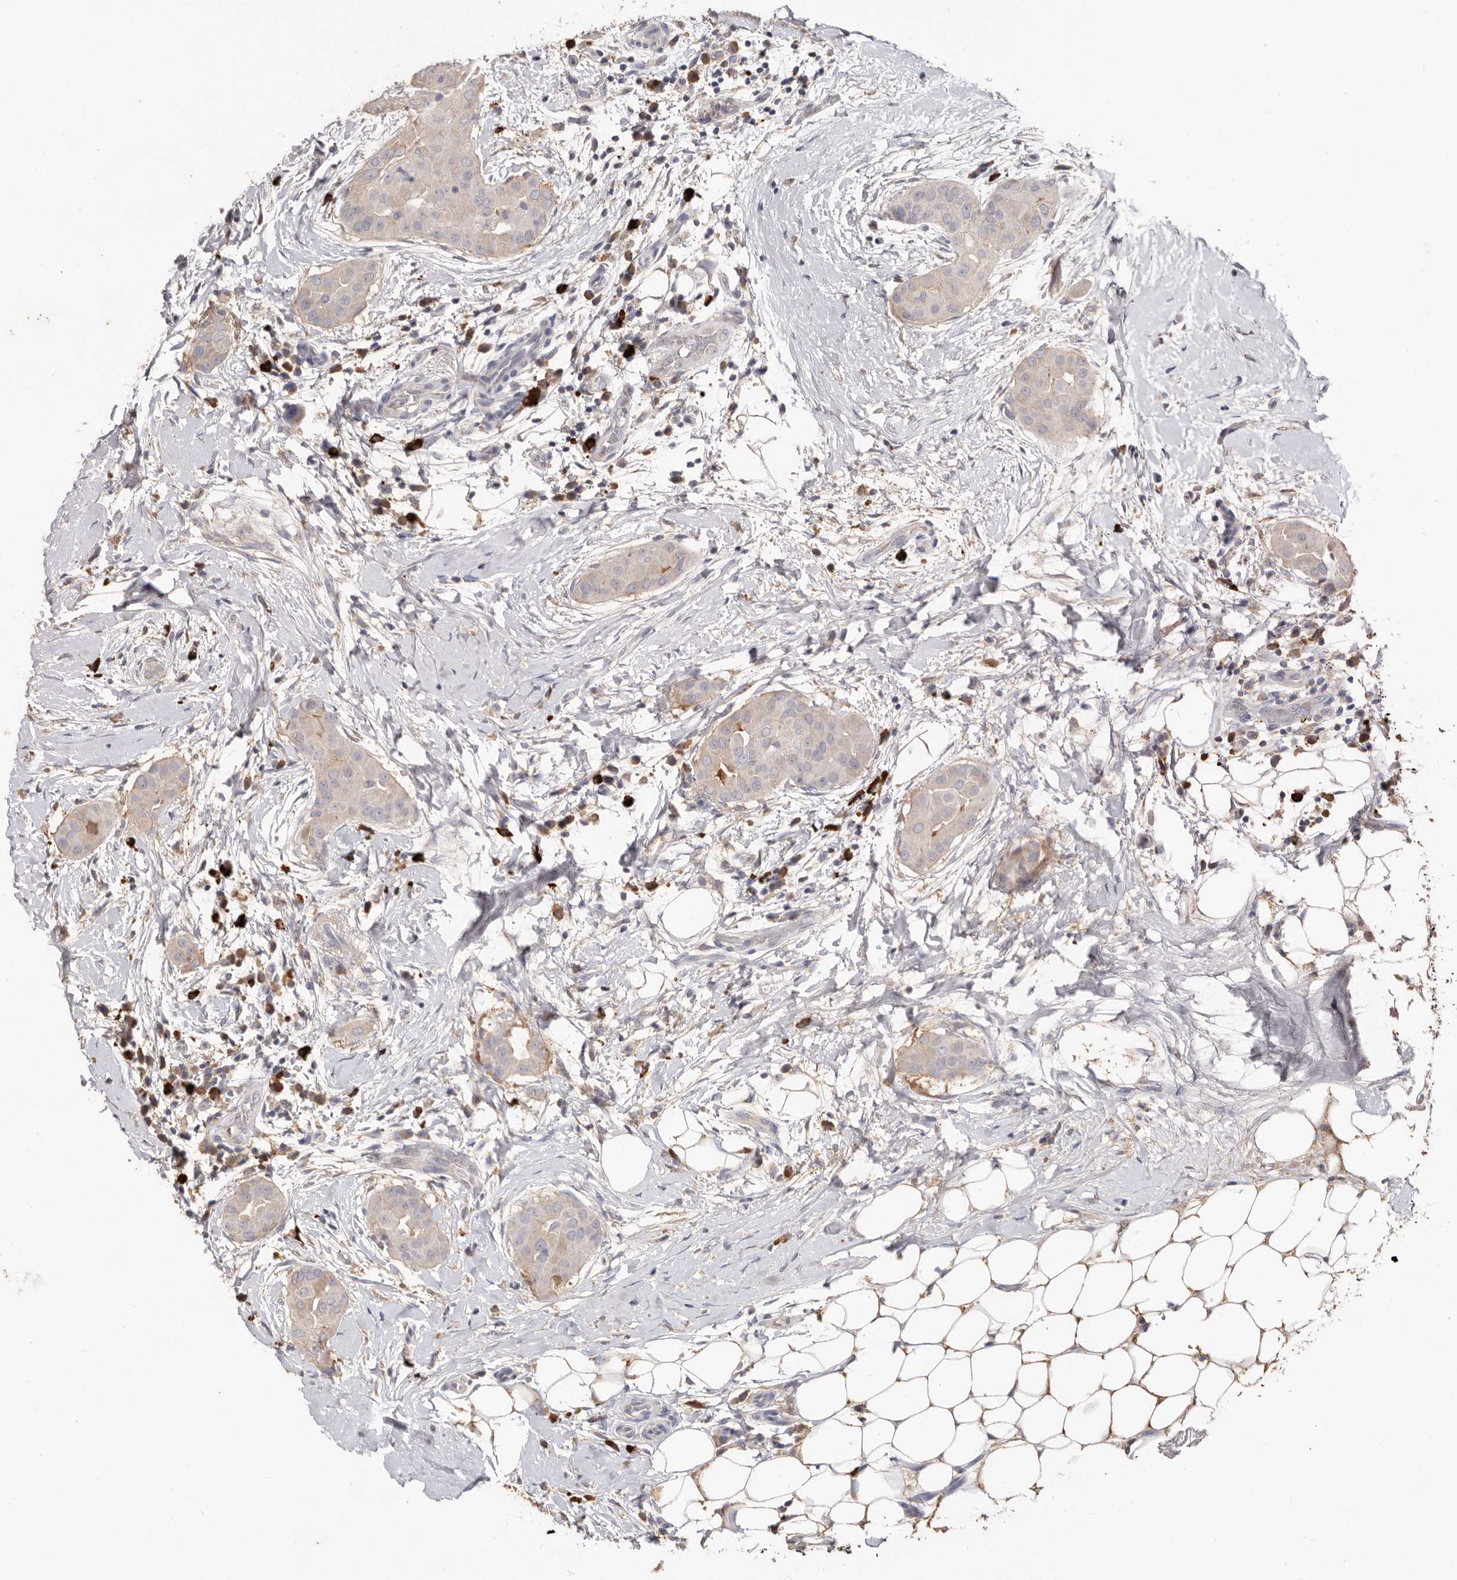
{"staining": {"intensity": "negative", "quantity": "none", "location": "none"}, "tissue": "thyroid cancer", "cell_type": "Tumor cells", "image_type": "cancer", "snomed": [{"axis": "morphology", "description": "Papillary adenocarcinoma, NOS"}, {"axis": "topography", "description": "Thyroid gland"}], "caption": "High magnification brightfield microscopy of thyroid papillary adenocarcinoma stained with DAB (3,3'-diaminobenzidine) (brown) and counterstained with hematoxylin (blue): tumor cells show no significant positivity.", "gene": "HCAR2", "patient": {"sex": "male", "age": 33}}